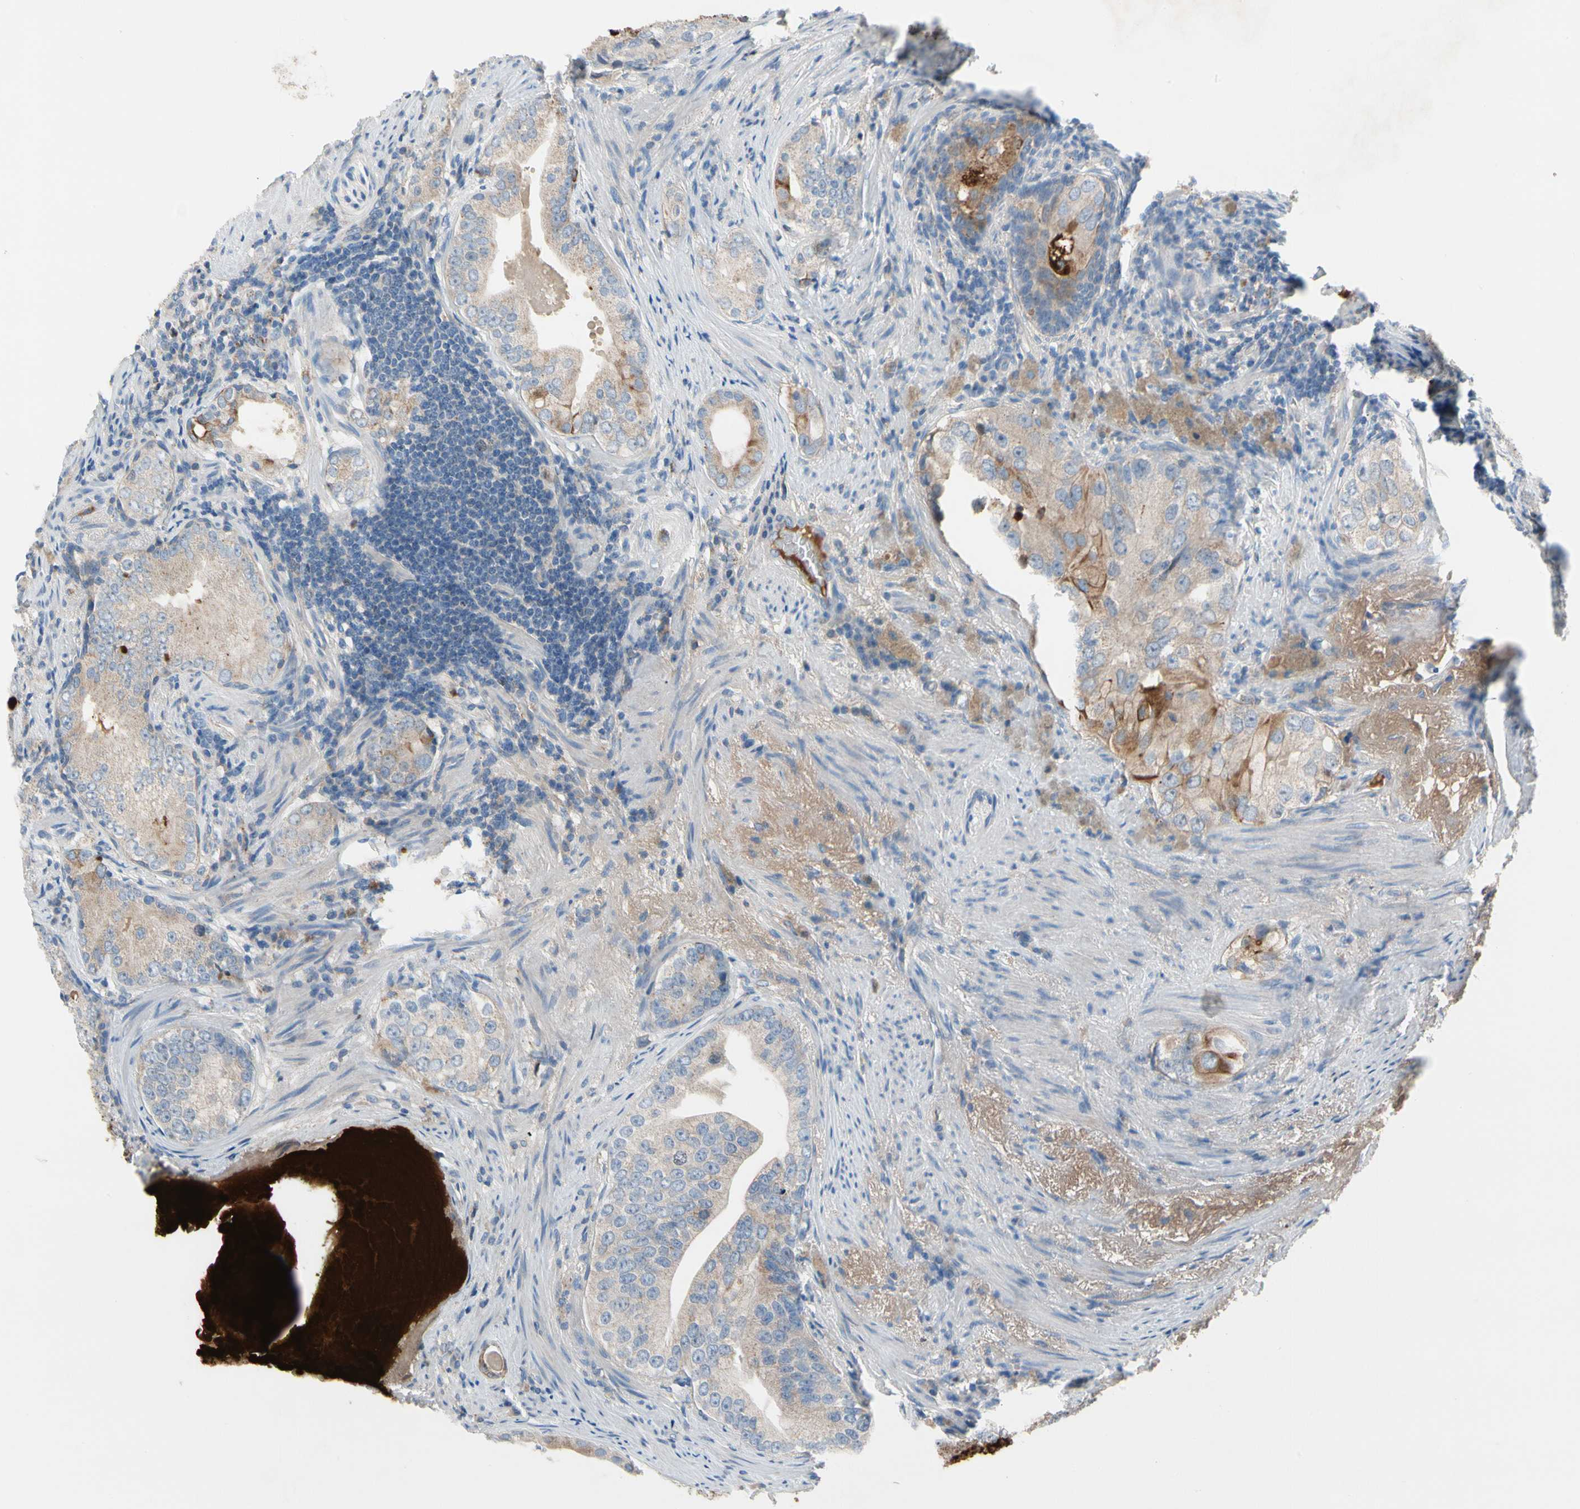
{"staining": {"intensity": "weak", "quantity": ">75%", "location": "cytoplasmic/membranous"}, "tissue": "prostate cancer", "cell_type": "Tumor cells", "image_type": "cancer", "snomed": [{"axis": "morphology", "description": "Adenocarcinoma, High grade"}, {"axis": "topography", "description": "Prostate"}], "caption": "Immunohistochemistry photomicrograph of adenocarcinoma (high-grade) (prostate) stained for a protein (brown), which shows low levels of weak cytoplasmic/membranous staining in approximately >75% of tumor cells.", "gene": "HJURP", "patient": {"sex": "male", "age": 66}}